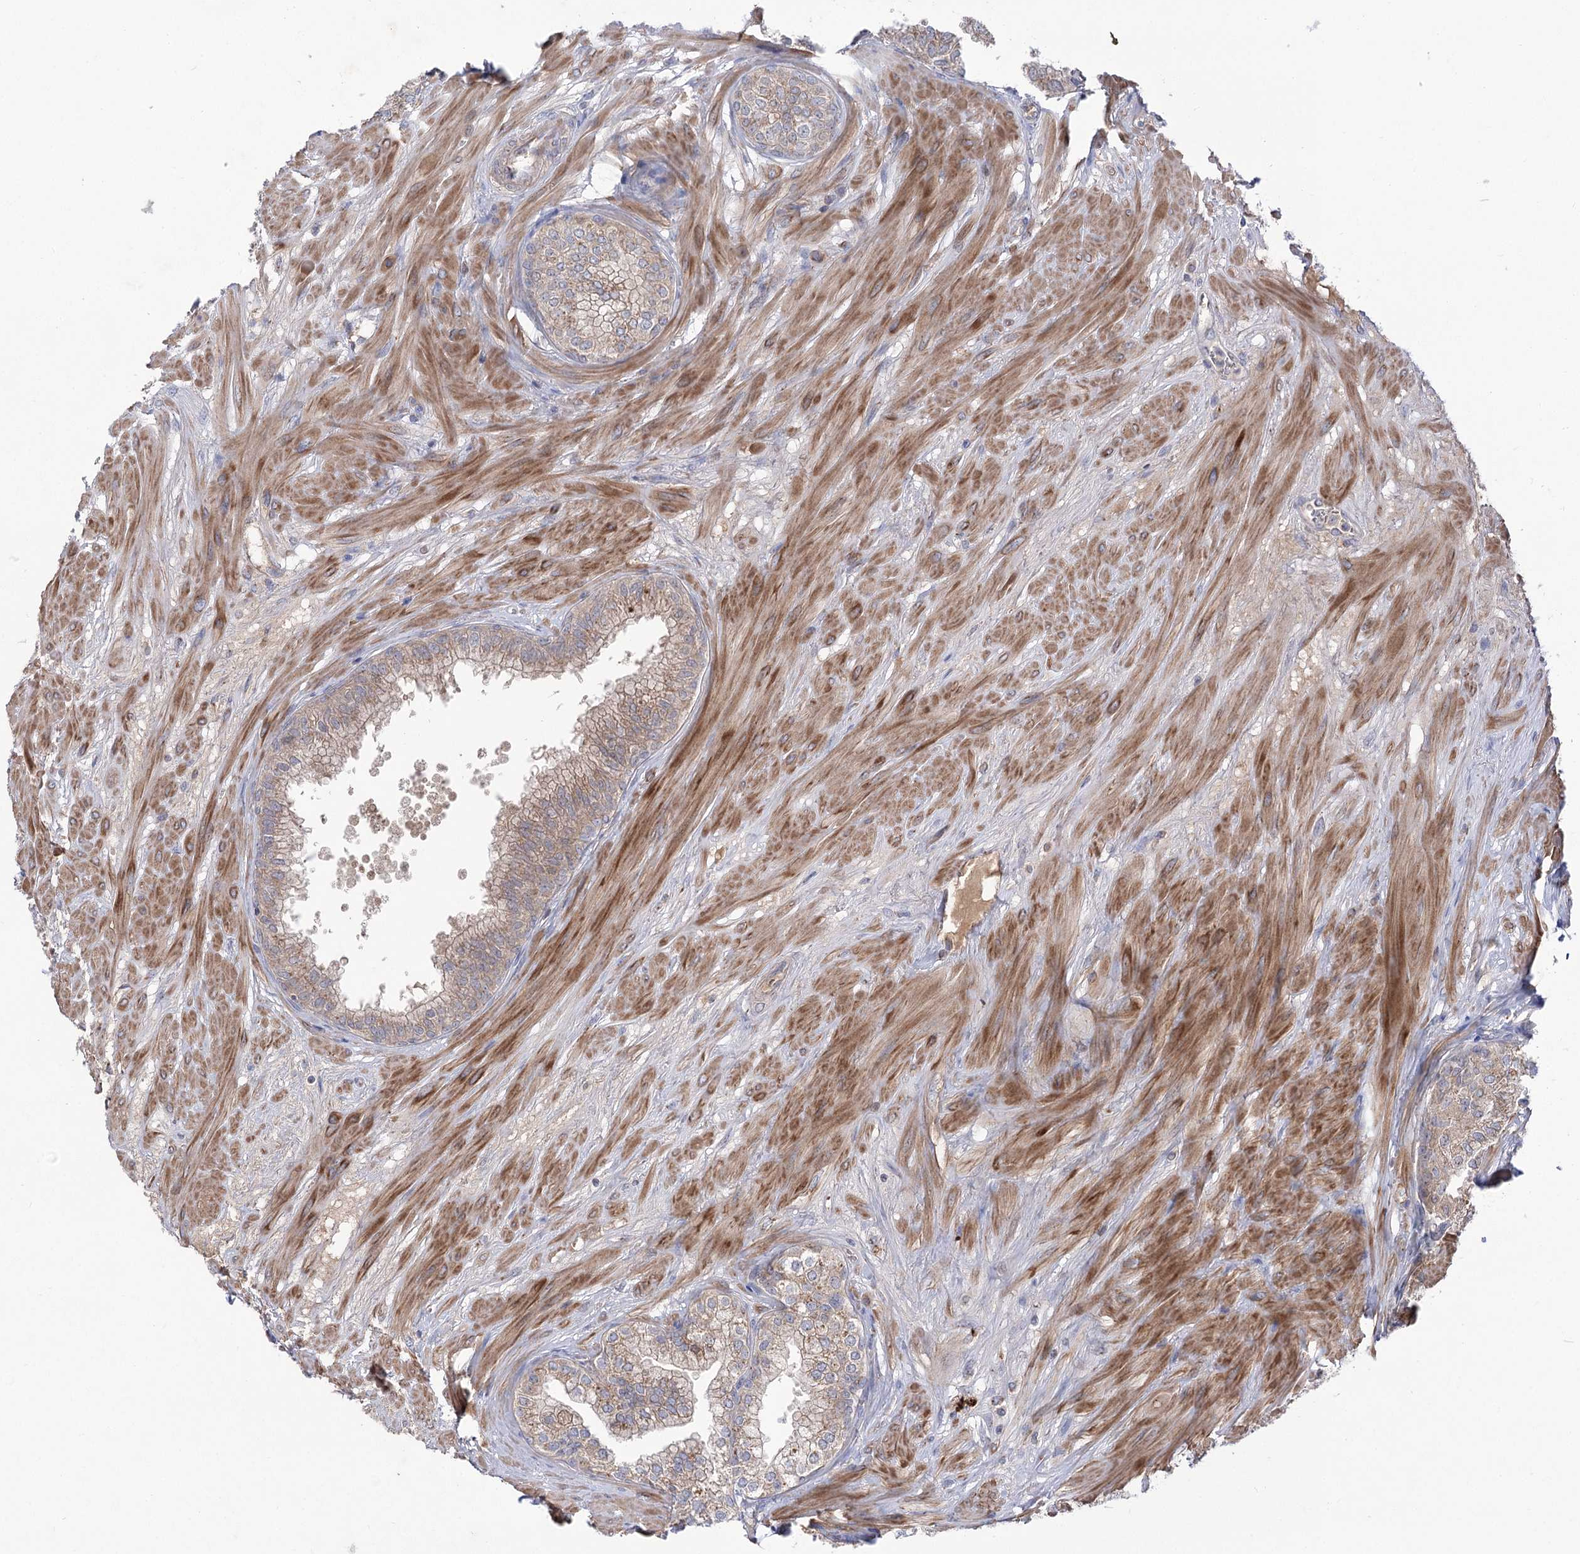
{"staining": {"intensity": "moderate", "quantity": ">75%", "location": "cytoplasmic/membranous"}, "tissue": "prostate", "cell_type": "Glandular cells", "image_type": "normal", "snomed": [{"axis": "morphology", "description": "Normal tissue, NOS"}, {"axis": "topography", "description": "Prostate"}], "caption": "Prostate stained with a brown dye shows moderate cytoplasmic/membranous positive positivity in about >75% of glandular cells.", "gene": "GBF1", "patient": {"sex": "male", "age": 60}}